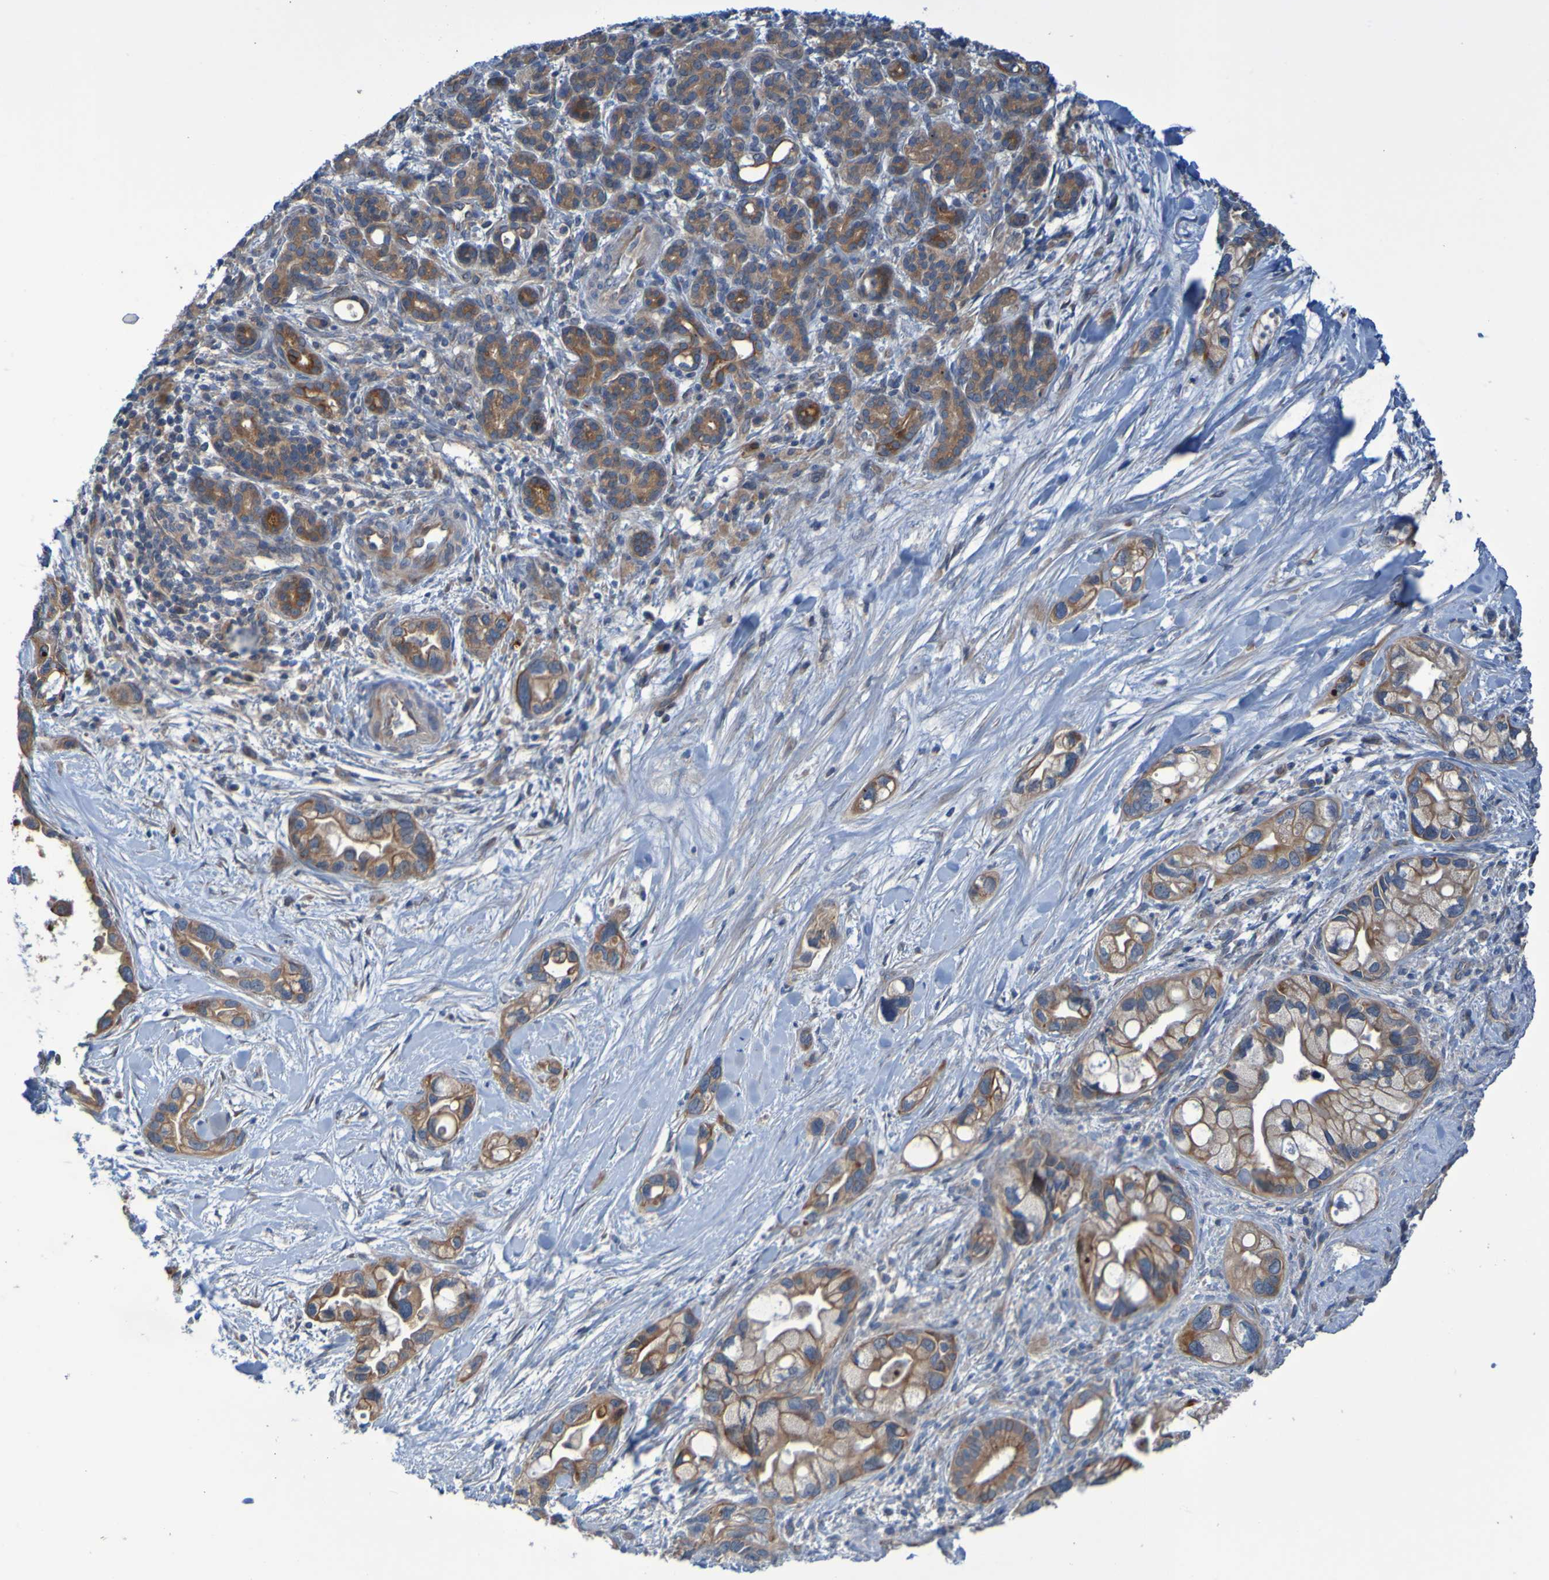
{"staining": {"intensity": "moderate", "quantity": ">75%", "location": "cytoplasmic/membranous"}, "tissue": "pancreatic cancer", "cell_type": "Tumor cells", "image_type": "cancer", "snomed": [{"axis": "morphology", "description": "Adenocarcinoma, NOS"}, {"axis": "topography", "description": "Pancreas"}], "caption": "Immunohistochemical staining of pancreatic cancer (adenocarcinoma) shows moderate cytoplasmic/membranous protein staining in approximately >75% of tumor cells. The protein is shown in brown color, while the nuclei are stained blue.", "gene": "NPRL3", "patient": {"sex": "female", "age": 77}}